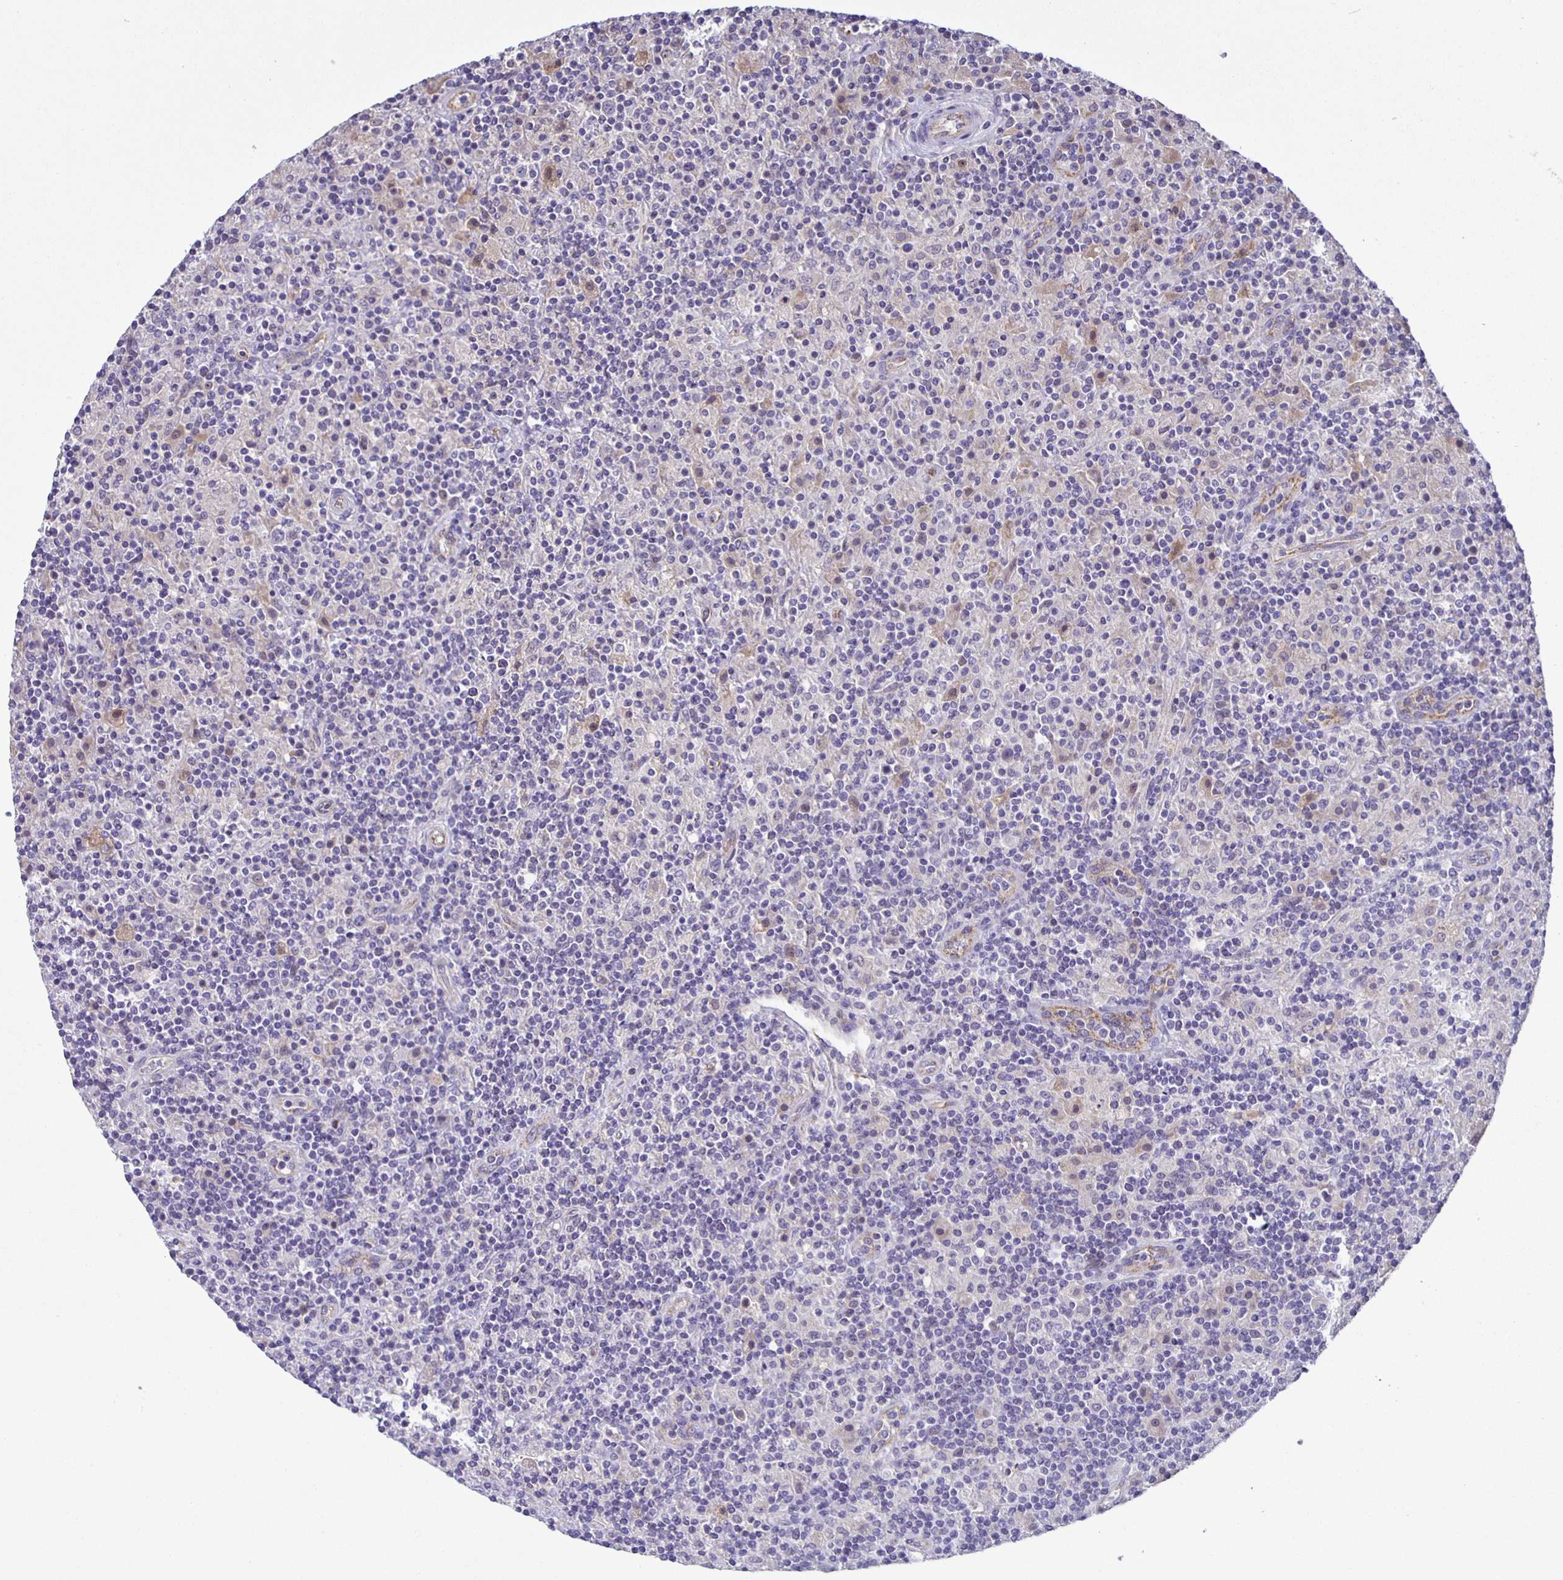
{"staining": {"intensity": "negative", "quantity": "none", "location": "none"}, "tissue": "lymphoma", "cell_type": "Tumor cells", "image_type": "cancer", "snomed": [{"axis": "morphology", "description": "Hodgkin's disease, NOS"}, {"axis": "topography", "description": "Lymph node"}], "caption": "Lymphoma was stained to show a protein in brown. There is no significant staining in tumor cells.", "gene": "JMJD4", "patient": {"sex": "male", "age": 70}}